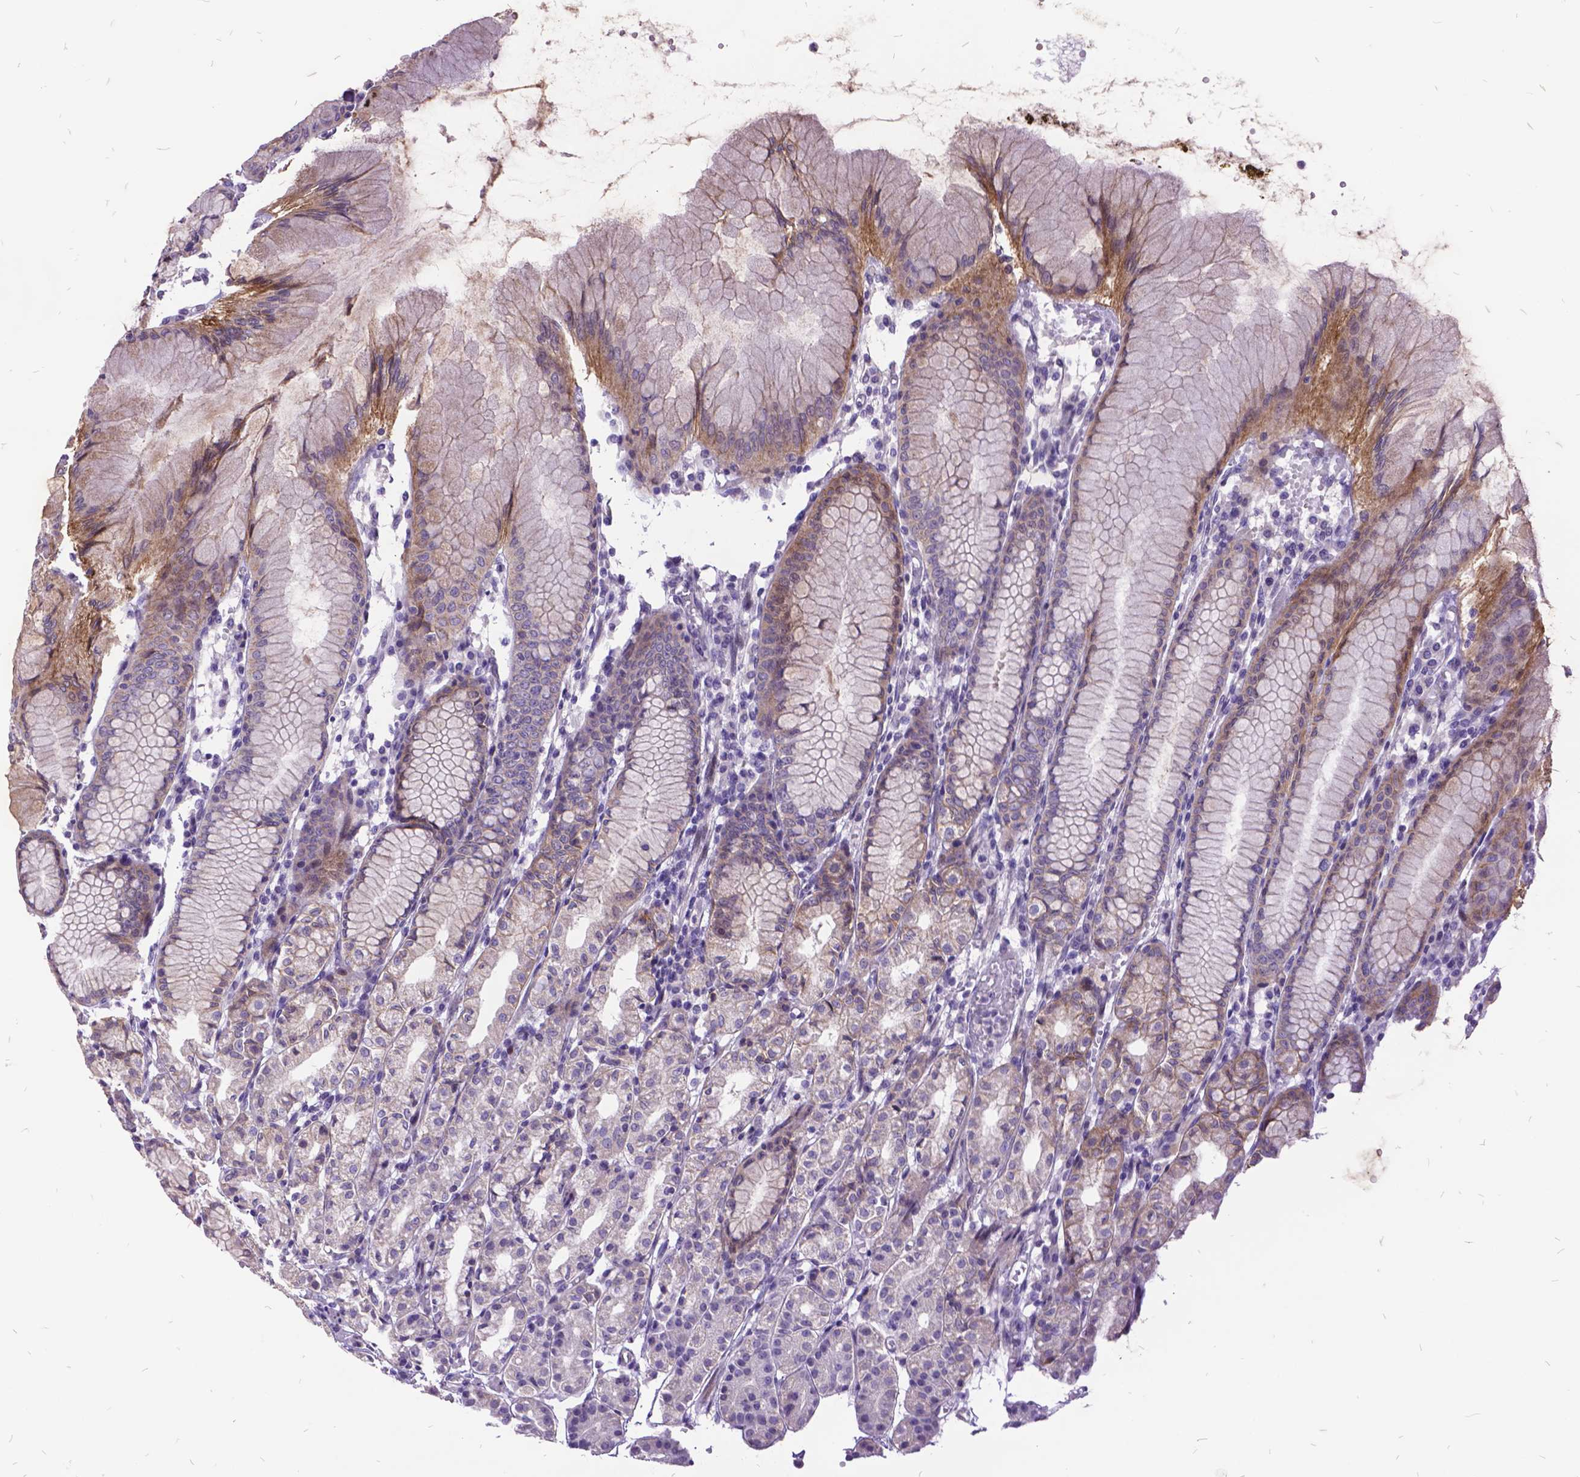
{"staining": {"intensity": "weak", "quantity": "25%-75%", "location": "cytoplasmic/membranous"}, "tissue": "stomach", "cell_type": "Glandular cells", "image_type": "normal", "snomed": [{"axis": "morphology", "description": "Normal tissue, NOS"}, {"axis": "topography", "description": "Stomach"}], "caption": "Immunohistochemistry of benign stomach shows low levels of weak cytoplasmic/membranous expression in about 25%-75% of glandular cells.", "gene": "ITGB6", "patient": {"sex": "female", "age": 57}}